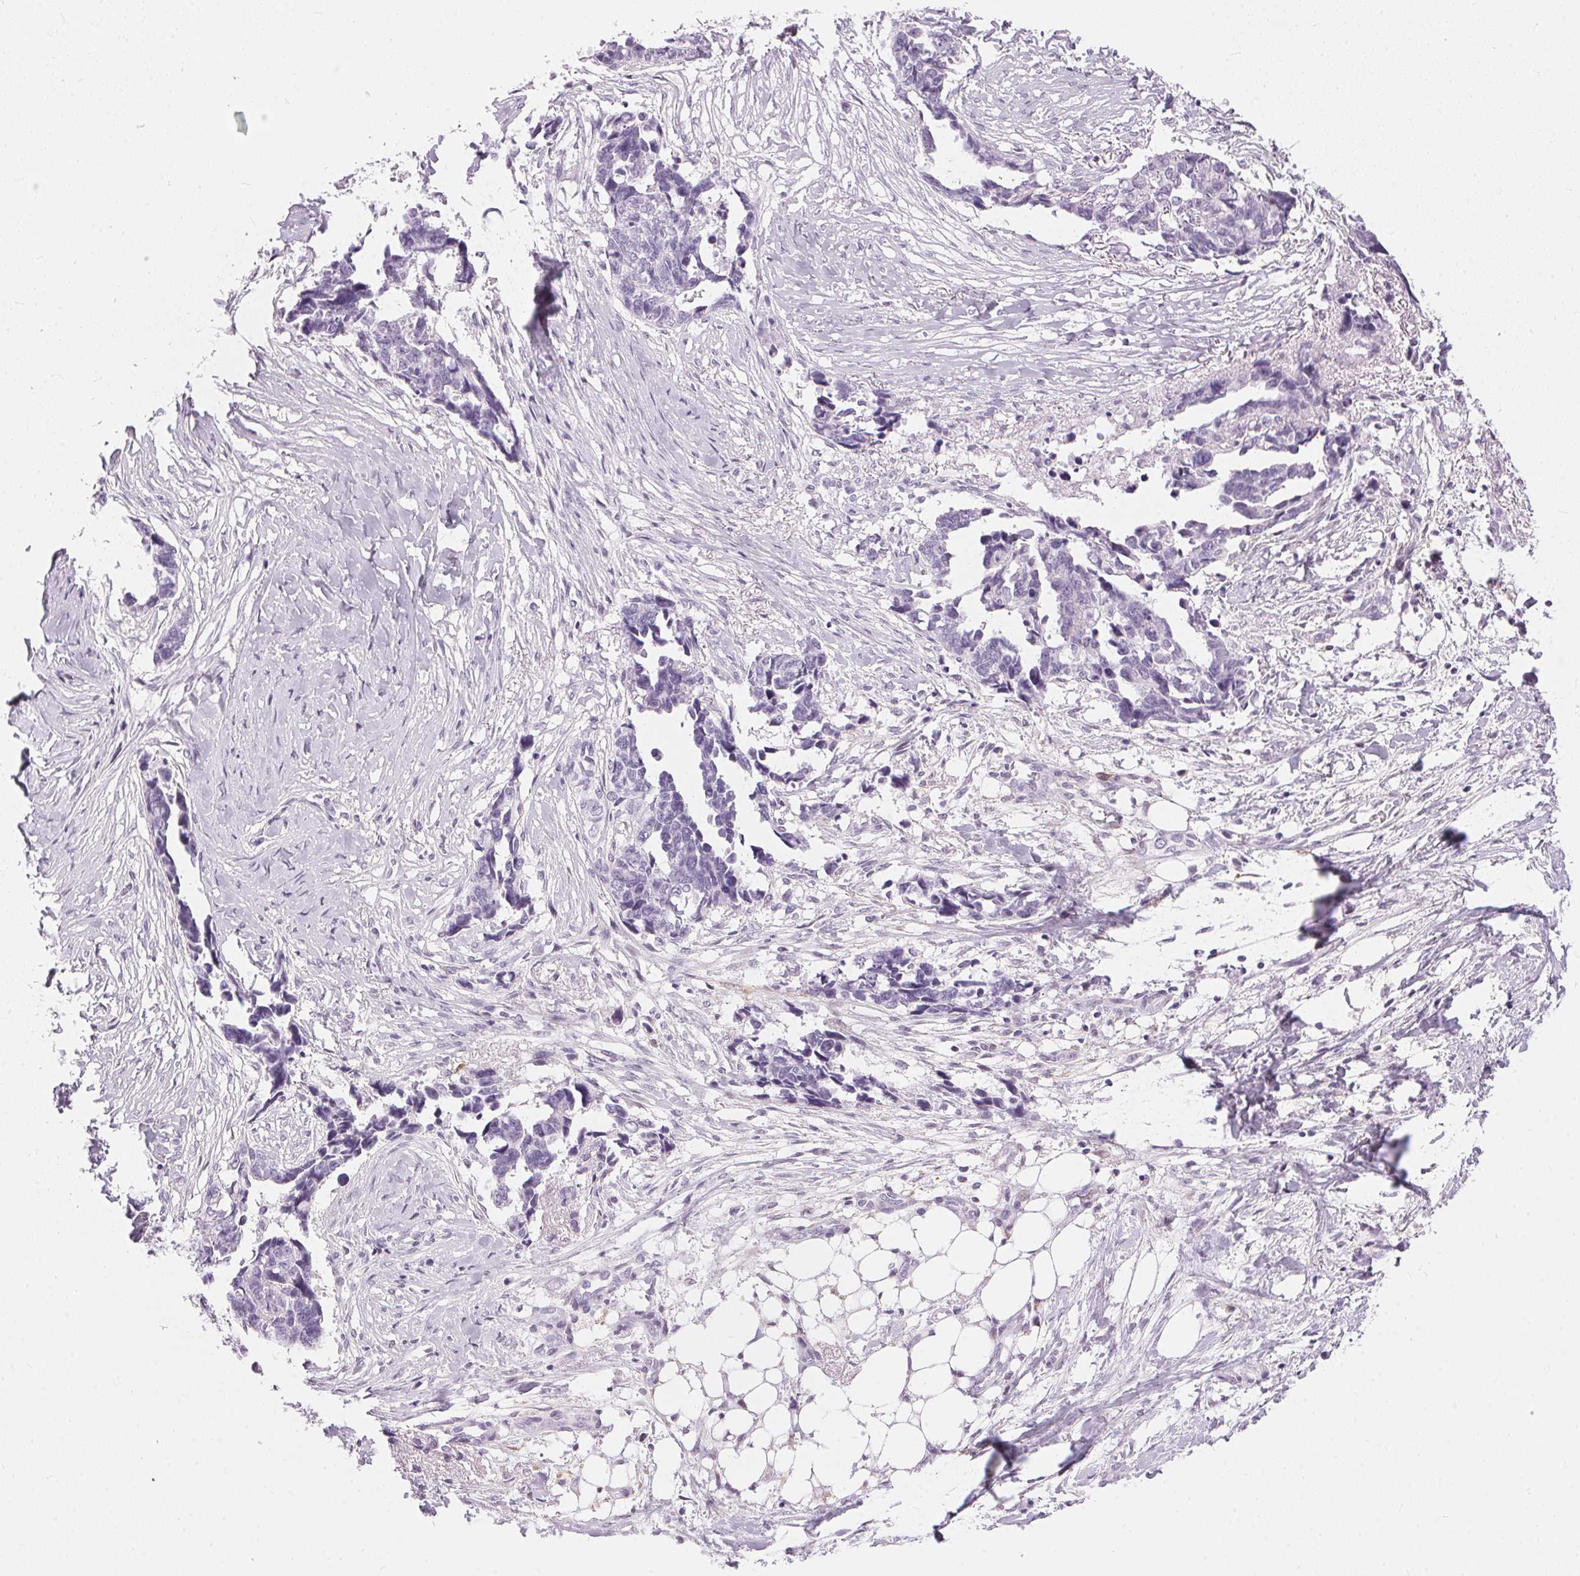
{"staining": {"intensity": "negative", "quantity": "none", "location": "none"}, "tissue": "ovarian cancer", "cell_type": "Tumor cells", "image_type": "cancer", "snomed": [{"axis": "morphology", "description": "Cystadenocarcinoma, serous, NOS"}, {"axis": "topography", "description": "Ovary"}], "caption": "Tumor cells are negative for protein expression in human serous cystadenocarcinoma (ovarian).", "gene": "CADPS", "patient": {"sex": "female", "age": 69}}